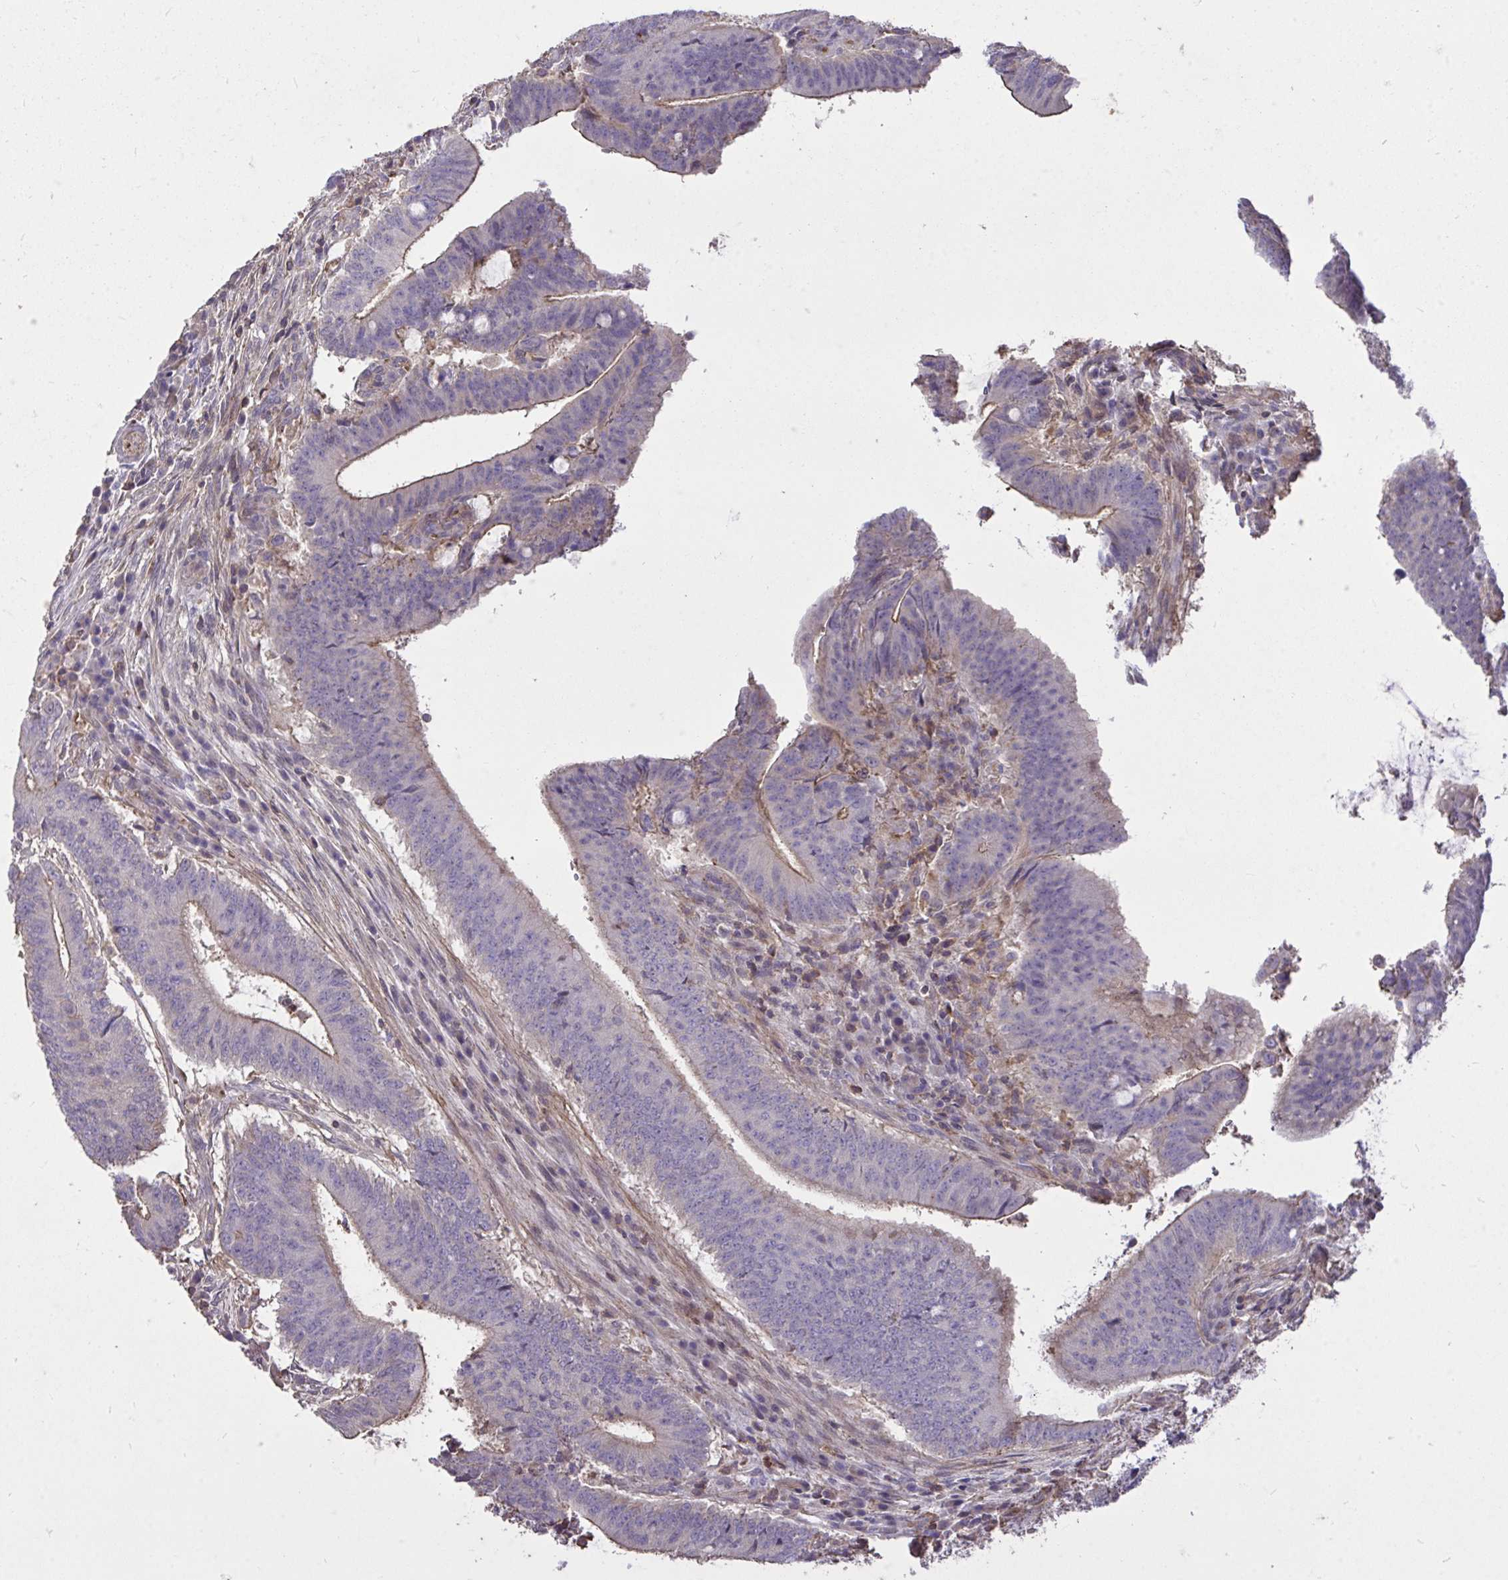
{"staining": {"intensity": "weak", "quantity": "25%-75%", "location": "cytoplasmic/membranous"}, "tissue": "colorectal cancer", "cell_type": "Tumor cells", "image_type": "cancer", "snomed": [{"axis": "morphology", "description": "Adenocarcinoma, NOS"}, {"axis": "topography", "description": "Colon"}], "caption": "Human colorectal adenocarcinoma stained for a protein (brown) exhibits weak cytoplasmic/membranous positive staining in about 25%-75% of tumor cells.", "gene": "IGFL2", "patient": {"sex": "female", "age": 43}}